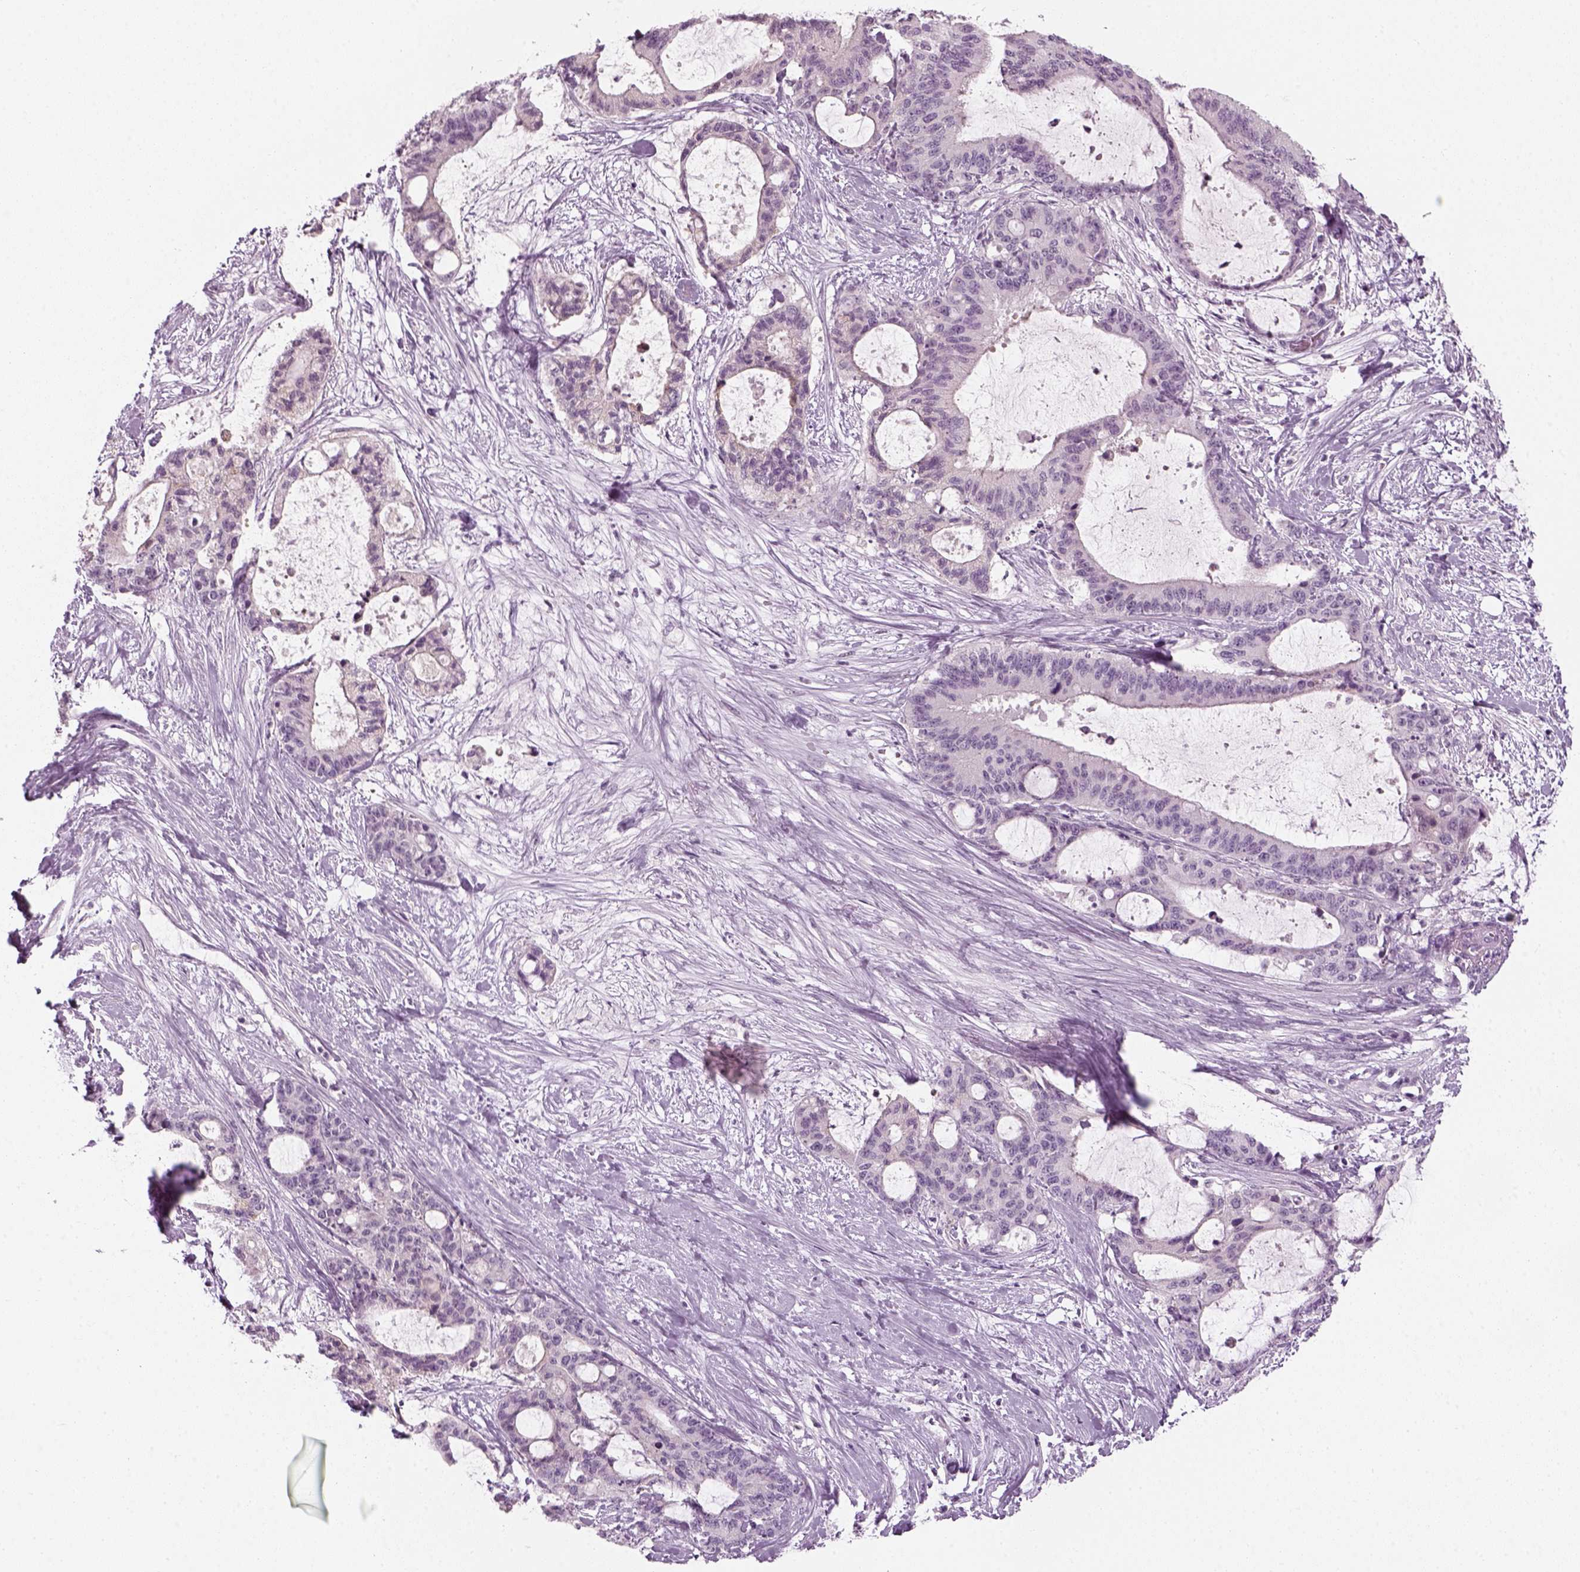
{"staining": {"intensity": "negative", "quantity": "none", "location": "none"}, "tissue": "liver cancer", "cell_type": "Tumor cells", "image_type": "cancer", "snomed": [{"axis": "morphology", "description": "Cholangiocarcinoma"}, {"axis": "topography", "description": "Liver"}], "caption": "Immunohistochemistry histopathology image of cholangiocarcinoma (liver) stained for a protein (brown), which exhibits no positivity in tumor cells.", "gene": "KRT75", "patient": {"sex": "female", "age": 73}}